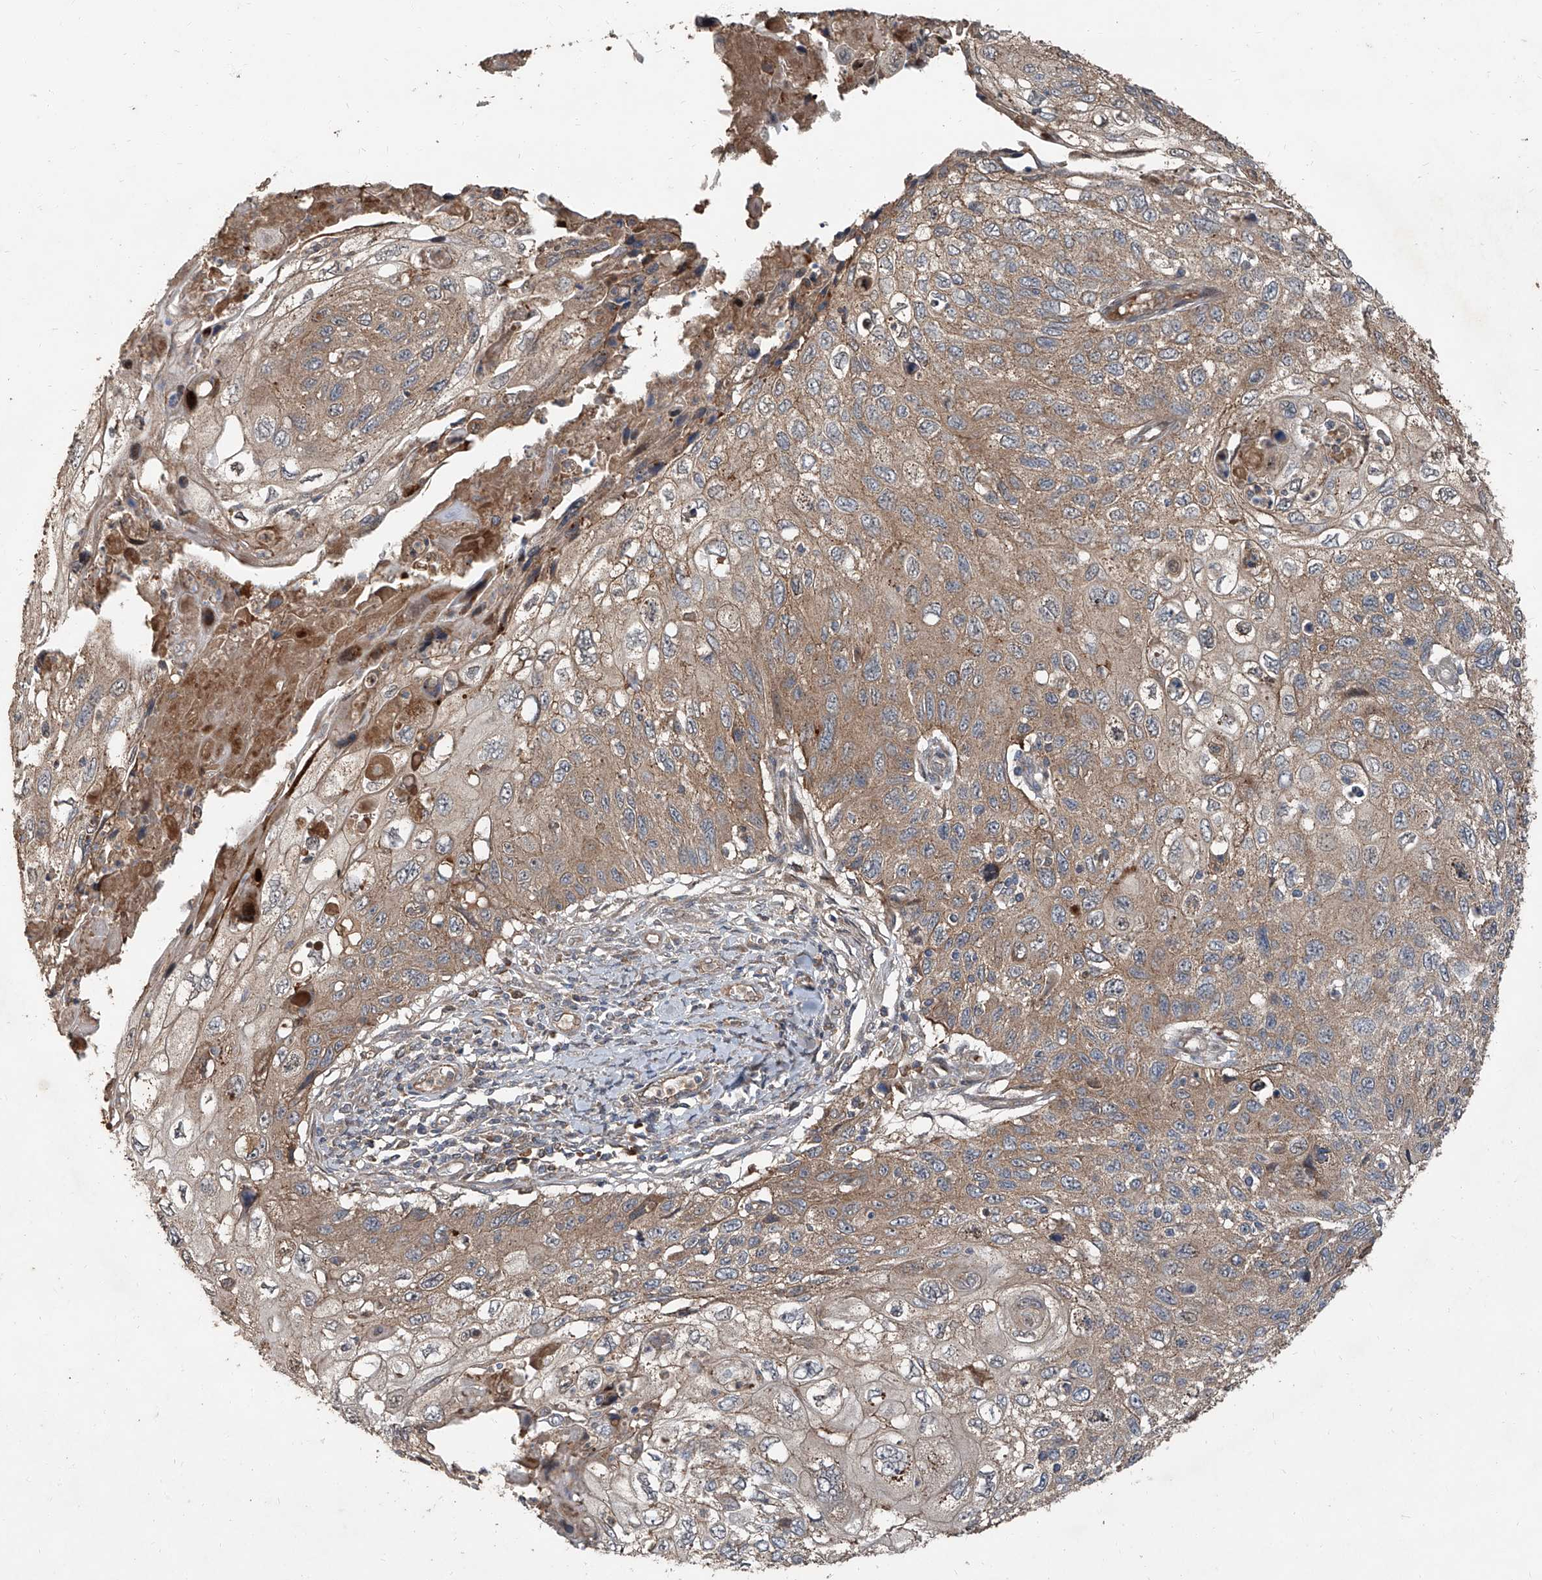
{"staining": {"intensity": "moderate", "quantity": ">75%", "location": "cytoplasmic/membranous"}, "tissue": "cervical cancer", "cell_type": "Tumor cells", "image_type": "cancer", "snomed": [{"axis": "morphology", "description": "Squamous cell carcinoma, NOS"}, {"axis": "topography", "description": "Cervix"}], "caption": "Protein expression analysis of squamous cell carcinoma (cervical) shows moderate cytoplasmic/membranous expression in about >75% of tumor cells.", "gene": "CCN1", "patient": {"sex": "female", "age": 70}}